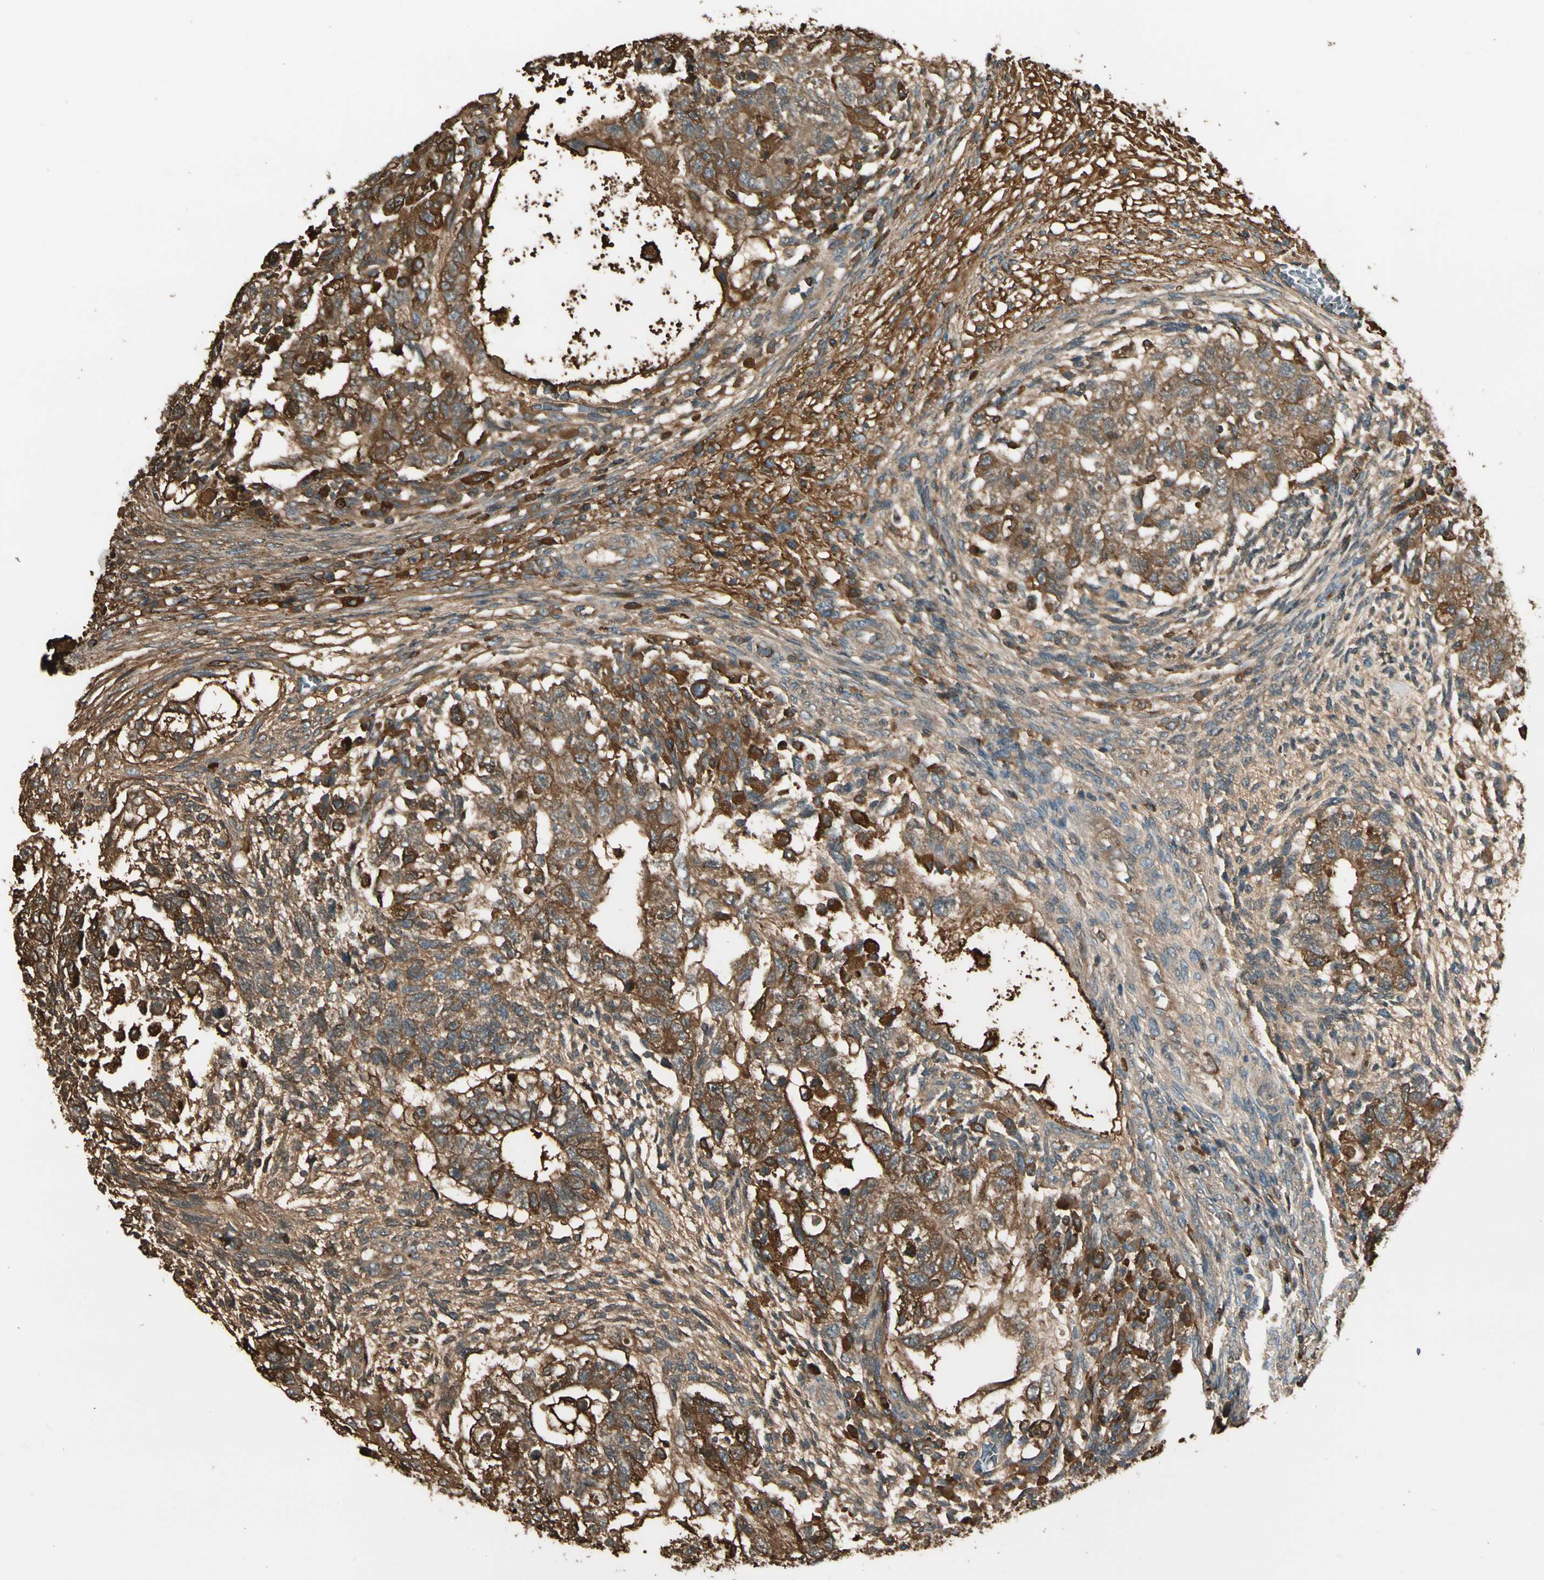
{"staining": {"intensity": "moderate", "quantity": ">75%", "location": "cytoplasmic/membranous"}, "tissue": "testis cancer", "cell_type": "Tumor cells", "image_type": "cancer", "snomed": [{"axis": "morphology", "description": "Normal tissue, NOS"}, {"axis": "morphology", "description": "Carcinoma, Embryonal, NOS"}, {"axis": "topography", "description": "Testis"}], "caption": "Human testis embryonal carcinoma stained with a brown dye reveals moderate cytoplasmic/membranous positive expression in approximately >75% of tumor cells.", "gene": "STX11", "patient": {"sex": "male", "age": 36}}